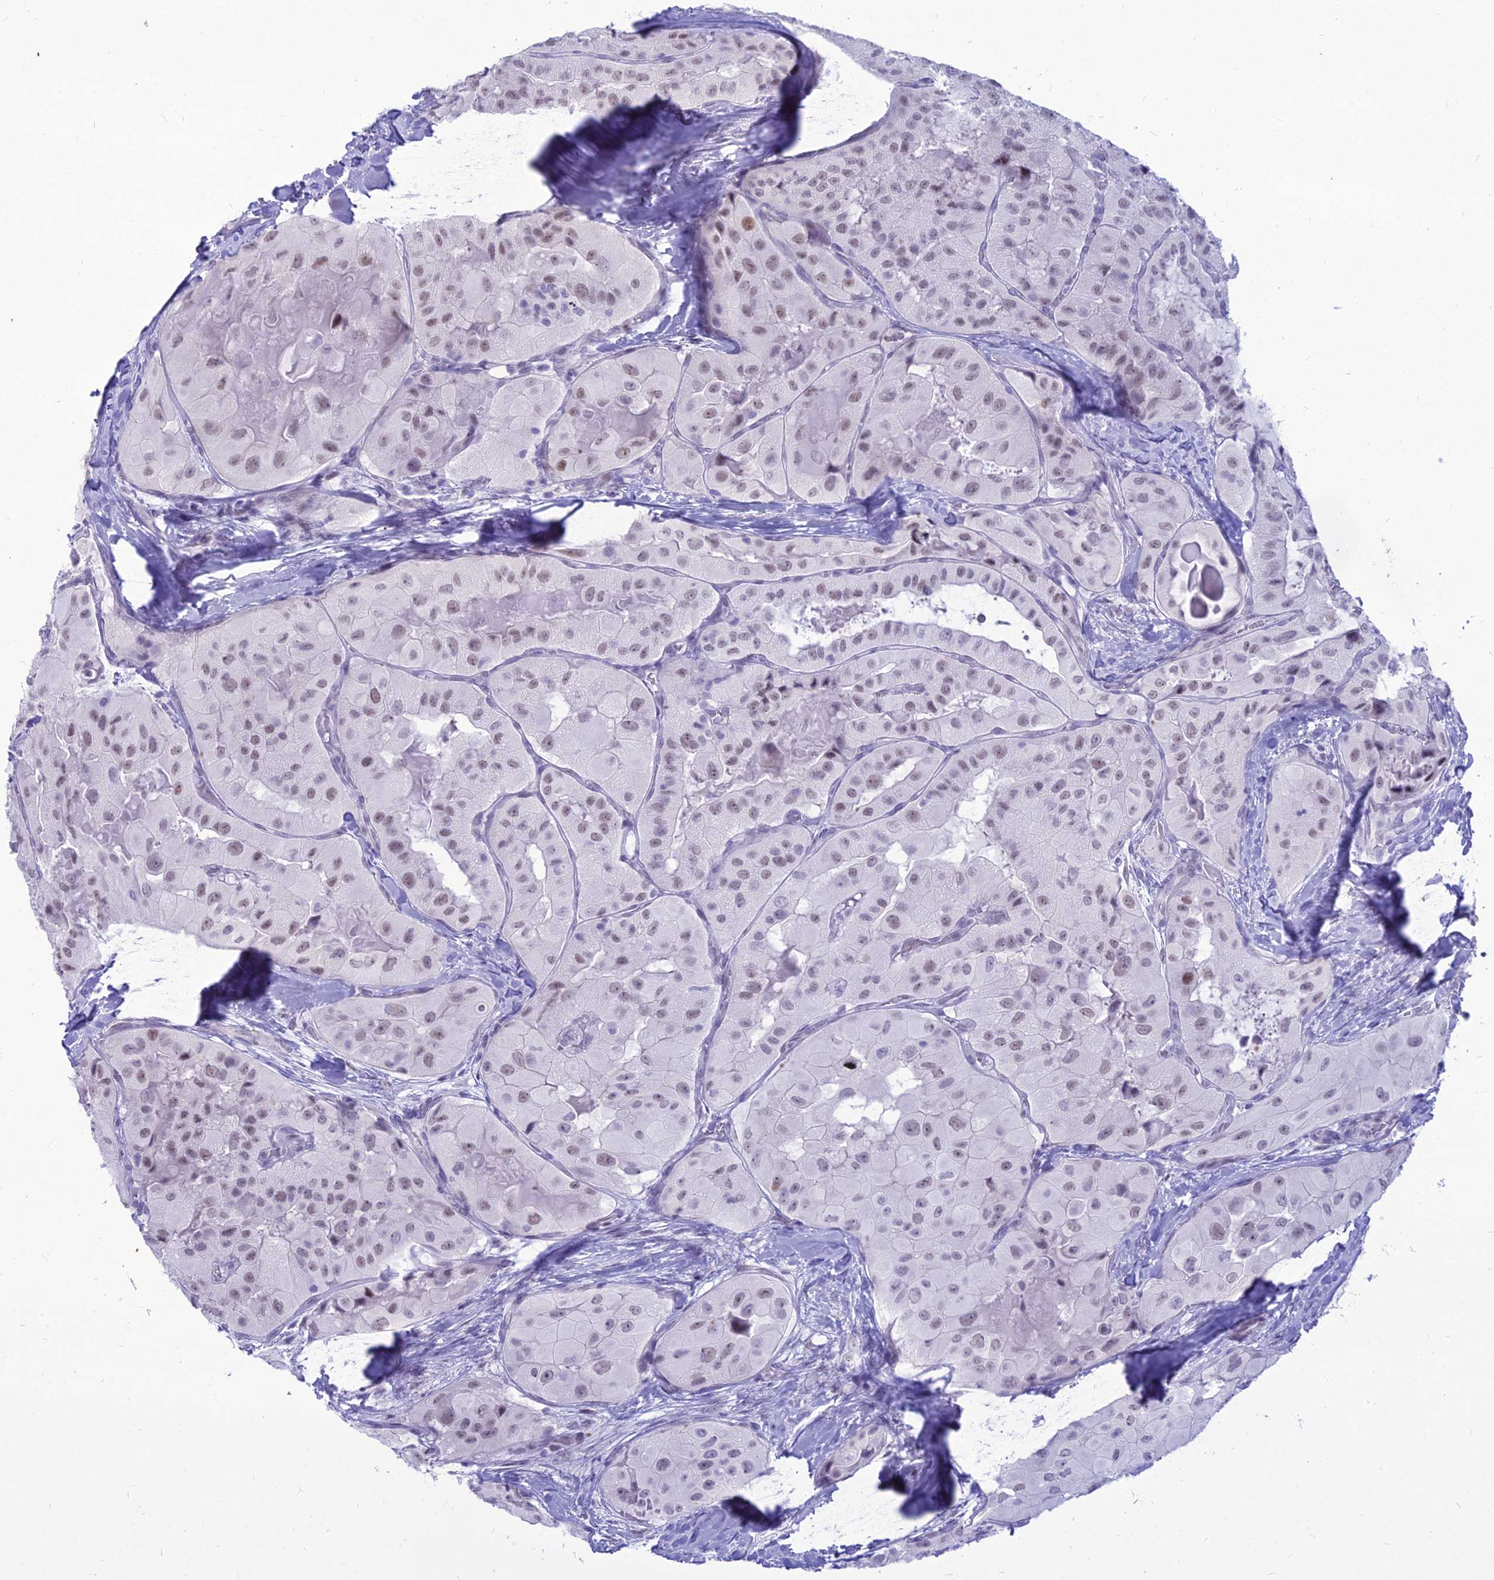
{"staining": {"intensity": "weak", "quantity": "25%-75%", "location": "nuclear"}, "tissue": "thyroid cancer", "cell_type": "Tumor cells", "image_type": "cancer", "snomed": [{"axis": "morphology", "description": "Normal tissue, NOS"}, {"axis": "morphology", "description": "Papillary adenocarcinoma, NOS"}, {"axis": "topography", "description": "Thyroid gland"}], "caption": "Thyroid cancer tissue displays weak nuclear staining in about 25%-75% of tumor cells, visualized by immunohistochemistry.", "gene": "DHX40", "patient": {"sex": "female", "age": 59}}